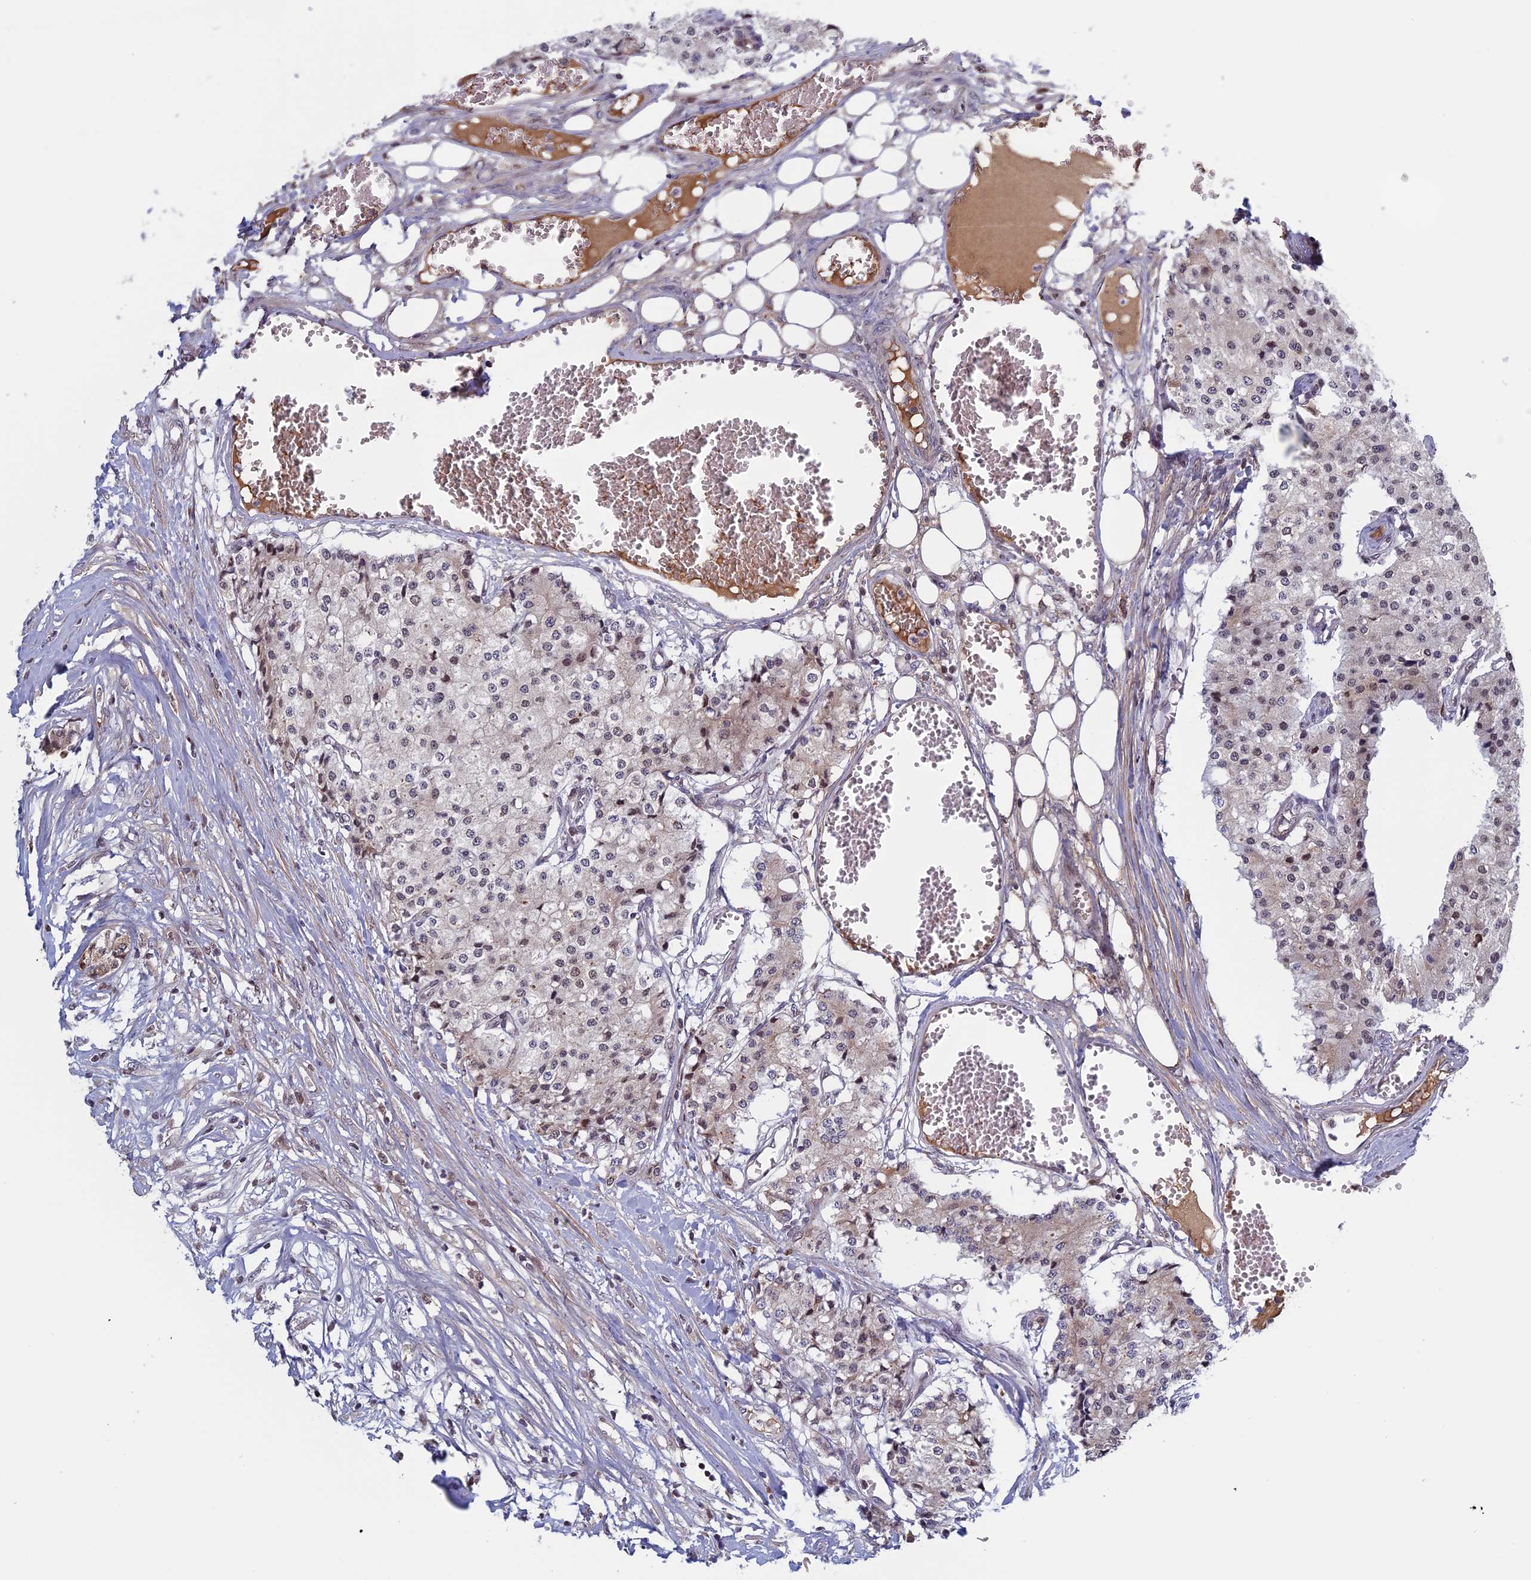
{"staining": {"intensity": "weak", "quantity": "25%-75%", "location": "nuclear"}, "tissue": "carcinoid", "cell_type": "Tumor cells", "image_type": "cancer", "snomed": [{"axis": "morphology", "description": "Carcinoid, malignant, NOS"}, {"axis": "topography", "description": "Colon"}], "caption": "Immunohistochemistry (IHC) (DAB (3,3'-diaminobenzidine)) staining of malignant carcinoid reveals weak nuclear protein expression in about 25%-75% of tumor cells. (DAB = brown stain, brightfield microscopy at high magnification).", "gene": "FADS1", "patient": {"sex": "female", "age": 52}}